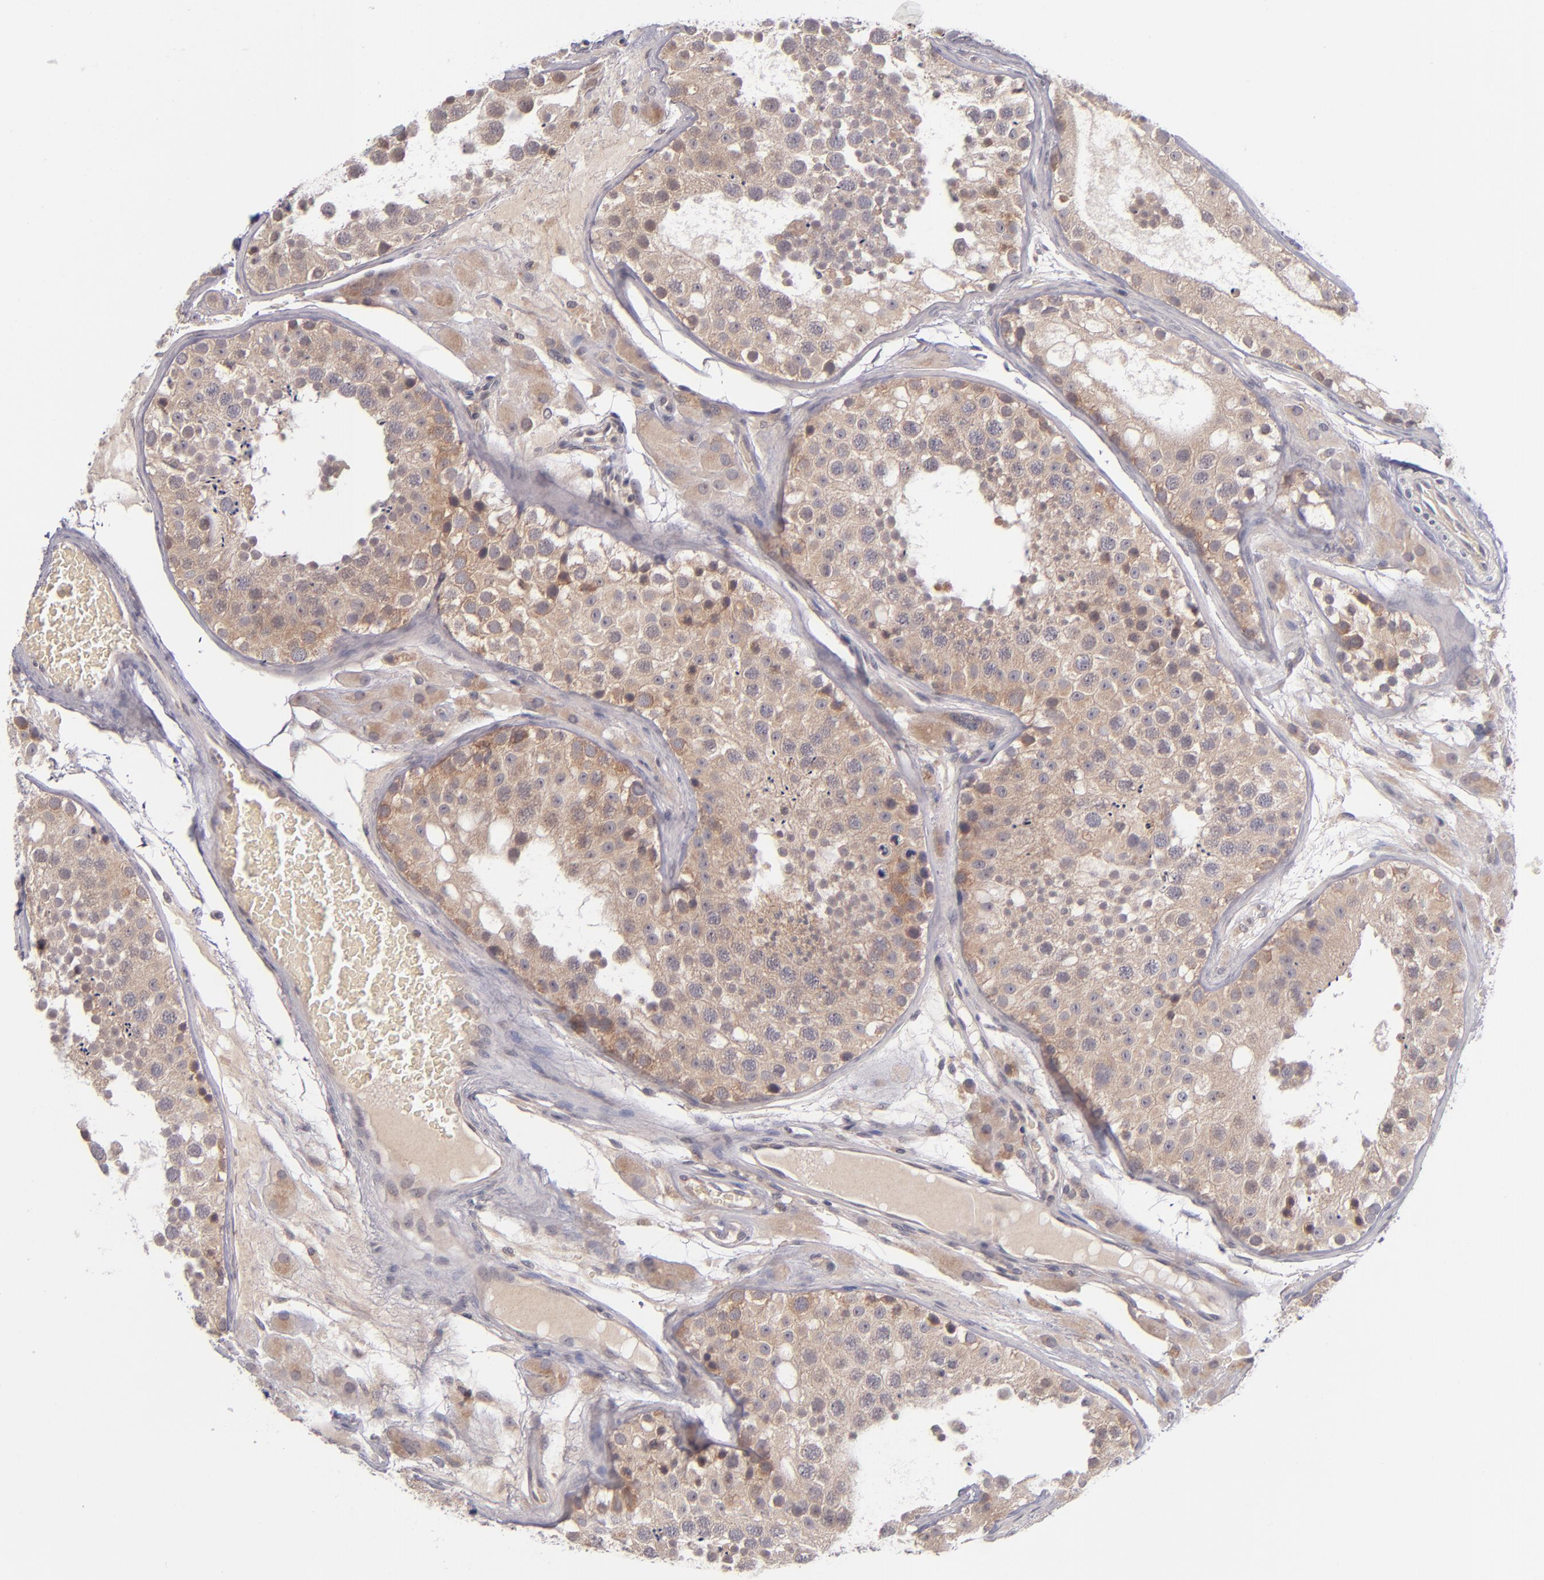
{"staining": {"intensity": "moderate", "quantity": ">75%", "location": "cytoplasmic/membranous"}, "tissue": "testis", "cell_type": "Cells in seminiferous ducts", "image_type": "normal", "snomed": [{"axis": "morphology", "description": "Normal tissue, NOS"}, {"axis": "topography", "description": "Testis"}], "caption": "An immunohistochemistry micrograph of normal tissue is shown. Protein staining in brown highlights moderate cytoplasmic/membranous positivity in testis within cells in seminiferous ducts. (DAB (3,3'-diaminobenzidine) = brown stain, brightfield microscopy at high magnification).", "gene": "TSC2", "patient": {"sex": "male", "age": 26}}